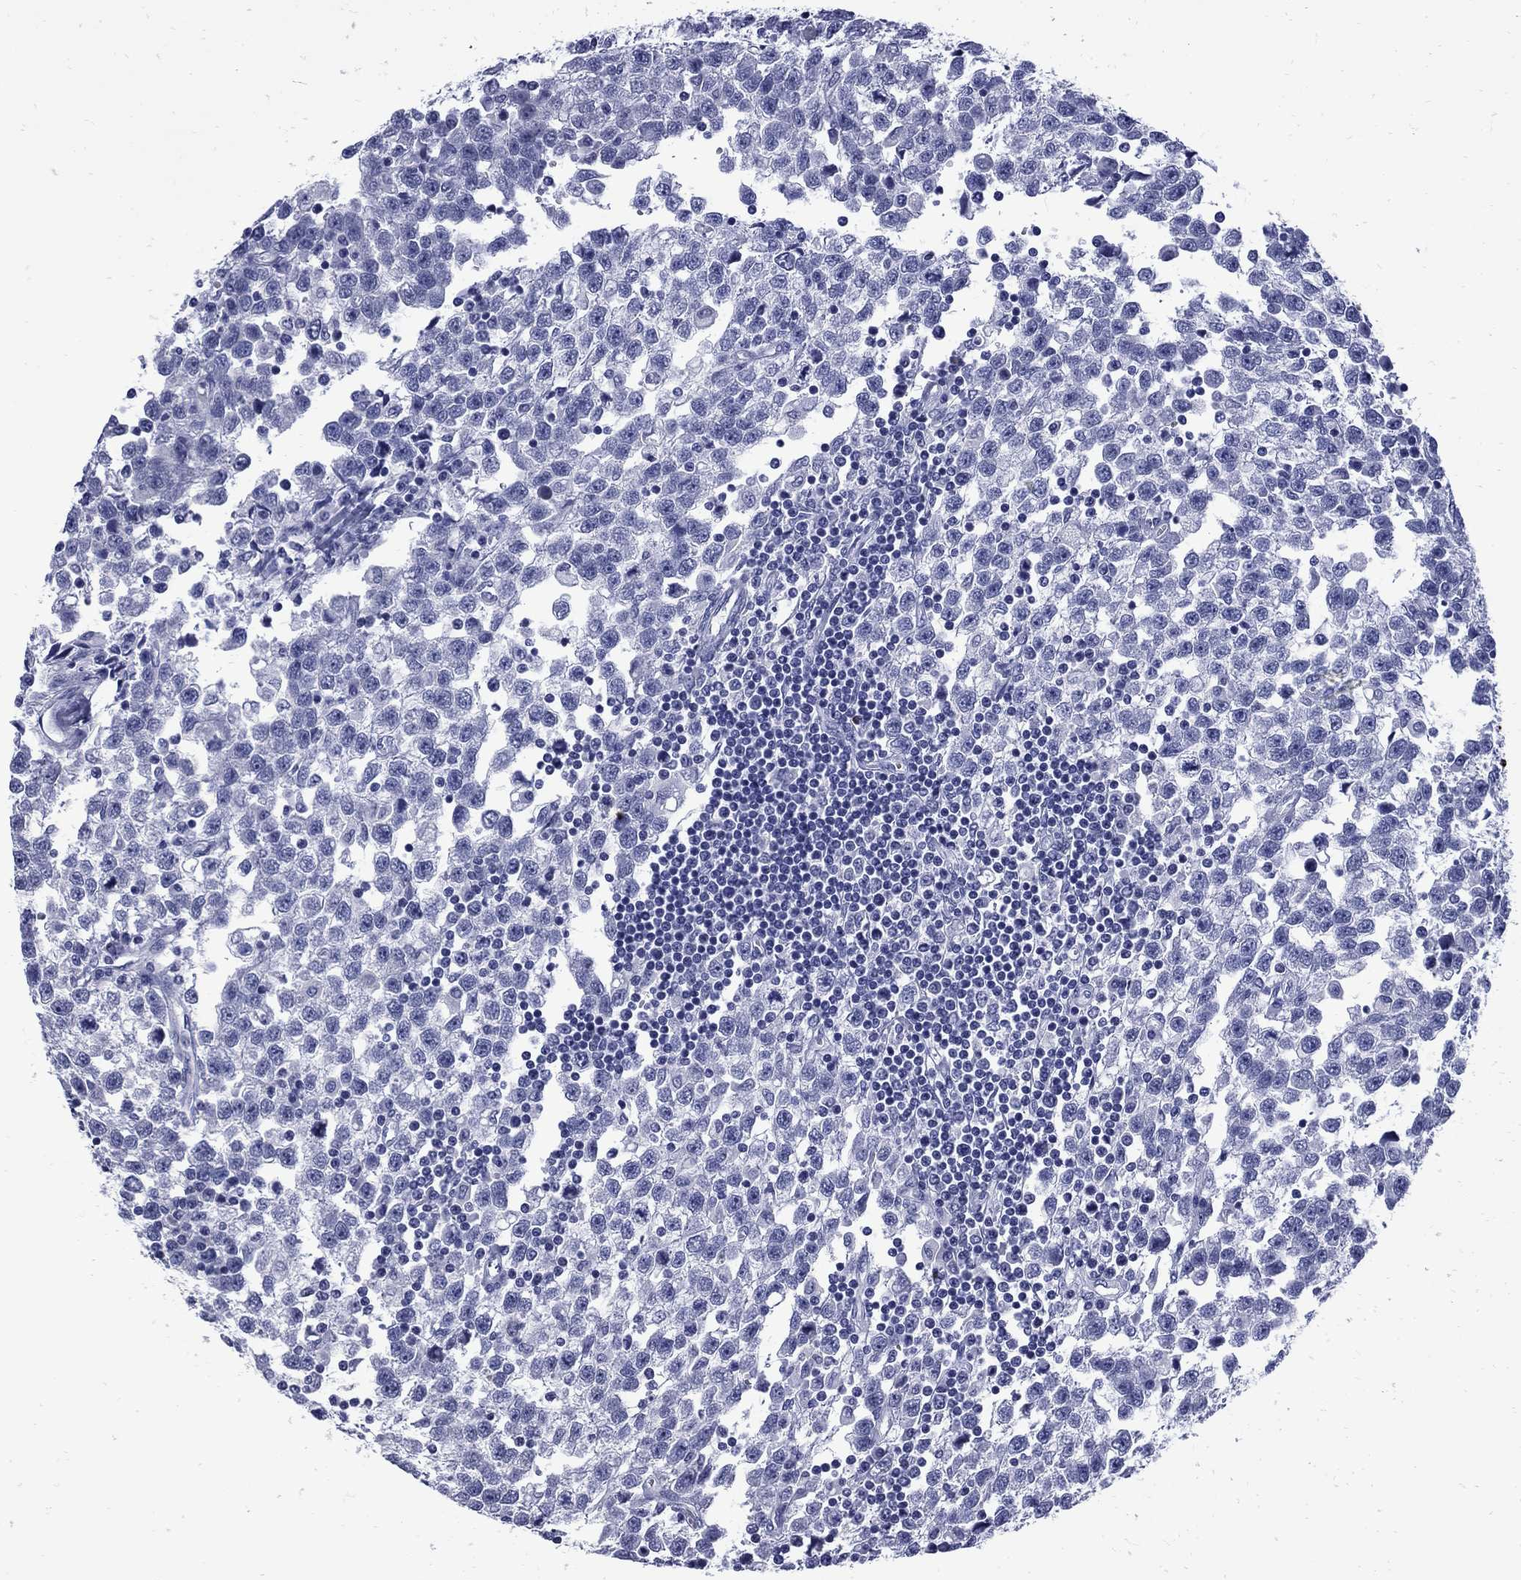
{"staining": {"intensity": "negative", "quantity": "none", "location": "none"}, "tissue": "testis cancer", "cell_type": "Tumor cells", "image_type": "cancer", "snomed": [{"axis": "morphology", "description": "Seminoma, NOS"}, {"axis": "topography", "description": "Testis"}], "caption": "The histopathology image displays no staining of tumor cells in testis cancer (seminoma). (DAB immunohistochemistry visualized using brightfield microscopy, high magnification).", "gene": "MGARP", "patient": {"sex": "male", "age": 34}}